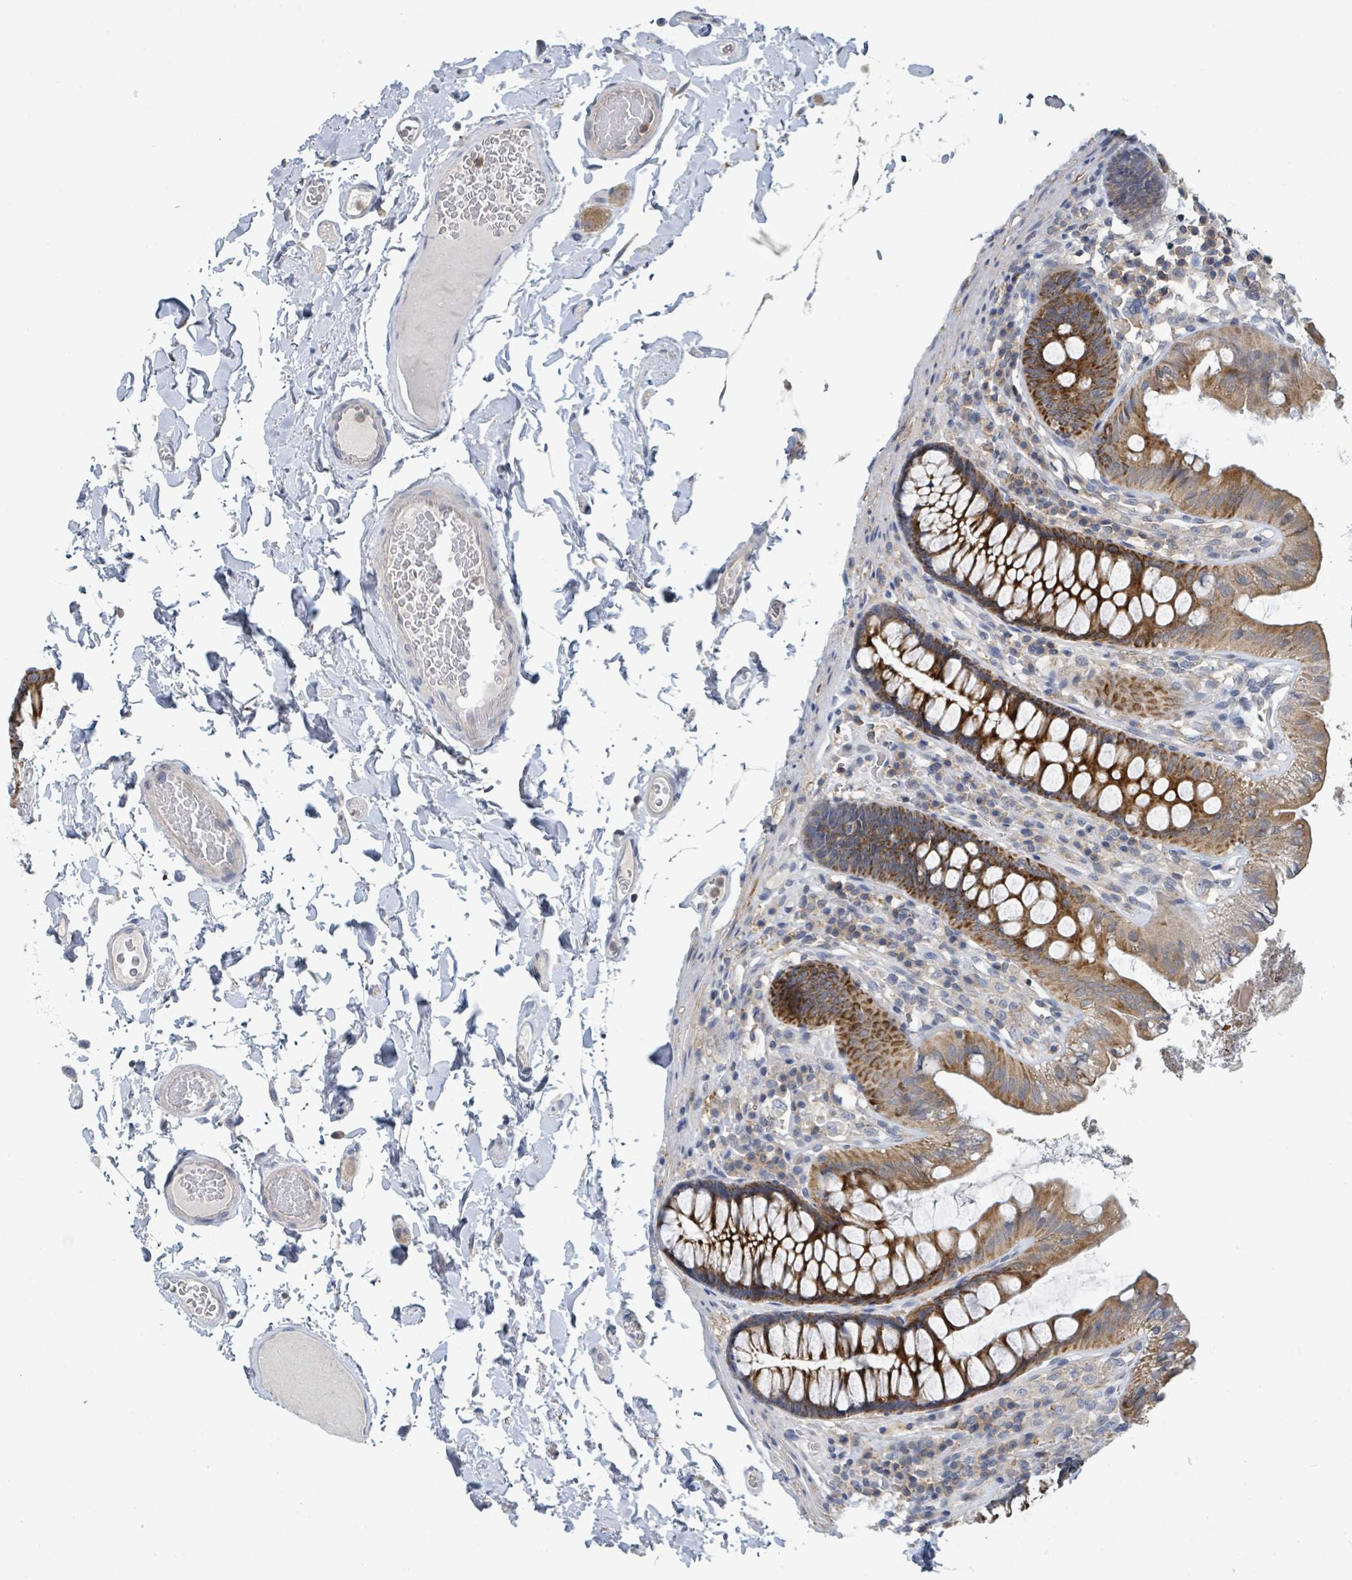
{"staining": {"intensity": "negative", "quantity": "none", "location": "none"}, "tissue": "colon", "cell_type": "Endothelial cells", "image_type": "normal", "snomed": [{"axis": "morphology", "description": "Normal tissue, NOS"}, {"axis": "topography", "description": "Colon"}], "caption": "The IHC histopathology image has no significant staining in endothelial cells of colon.", "gene": "LRRC42", "patient": {"sex": "male", "age": 84}}